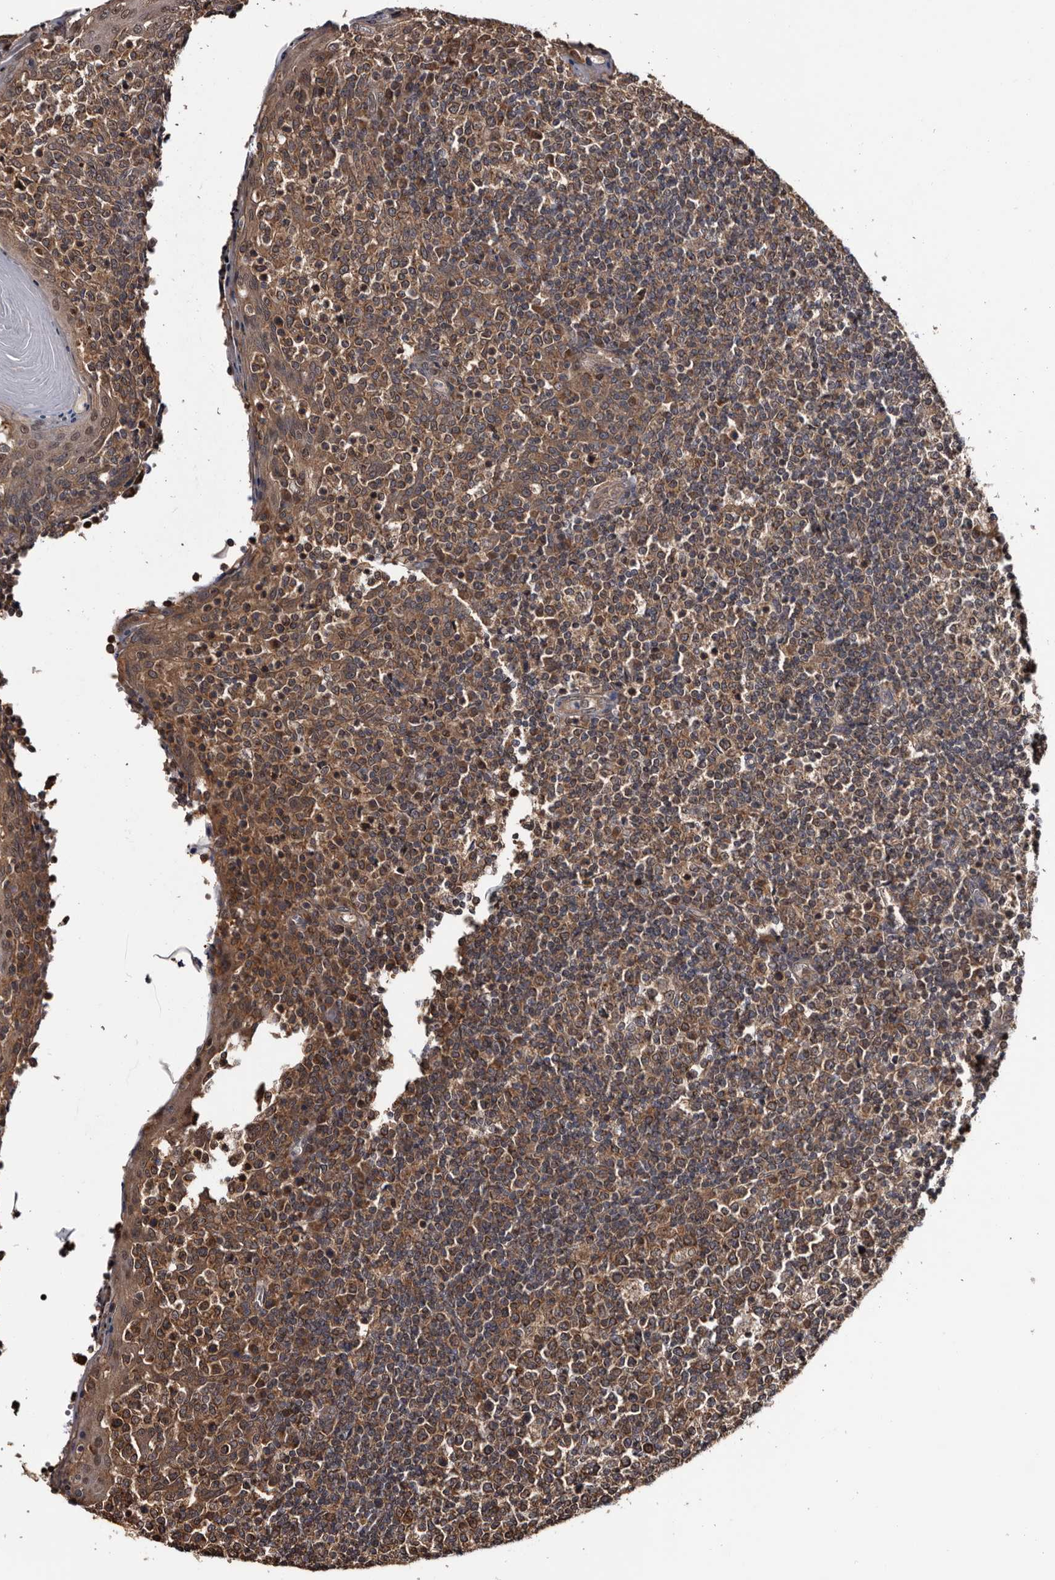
{"staining": {"intensity": "strong", "quantity": ">75%", "location": "cytoplasmic/membranous"}, "tissue": "tonsil", "cell_type": "Germinal center cells", "image_type": "normal", "snomed": [{"axis": "morphology", "description": "Normal tissue, NOS"}, {"axis": "topography", "description": "Tonsil"}], "caption": "High-magnification brightfield microscopy of normal tonsil stained with DAB (3,3'-diaminobenzidine) (brown) and counterstained with hematoxylin (blue). germinal center cells exhibit strong cytoplasmic/membranous expression is appreciated in about>75% of cells.", "gene": "TTI2", "patient": {"sex": "female", "age": 19}}